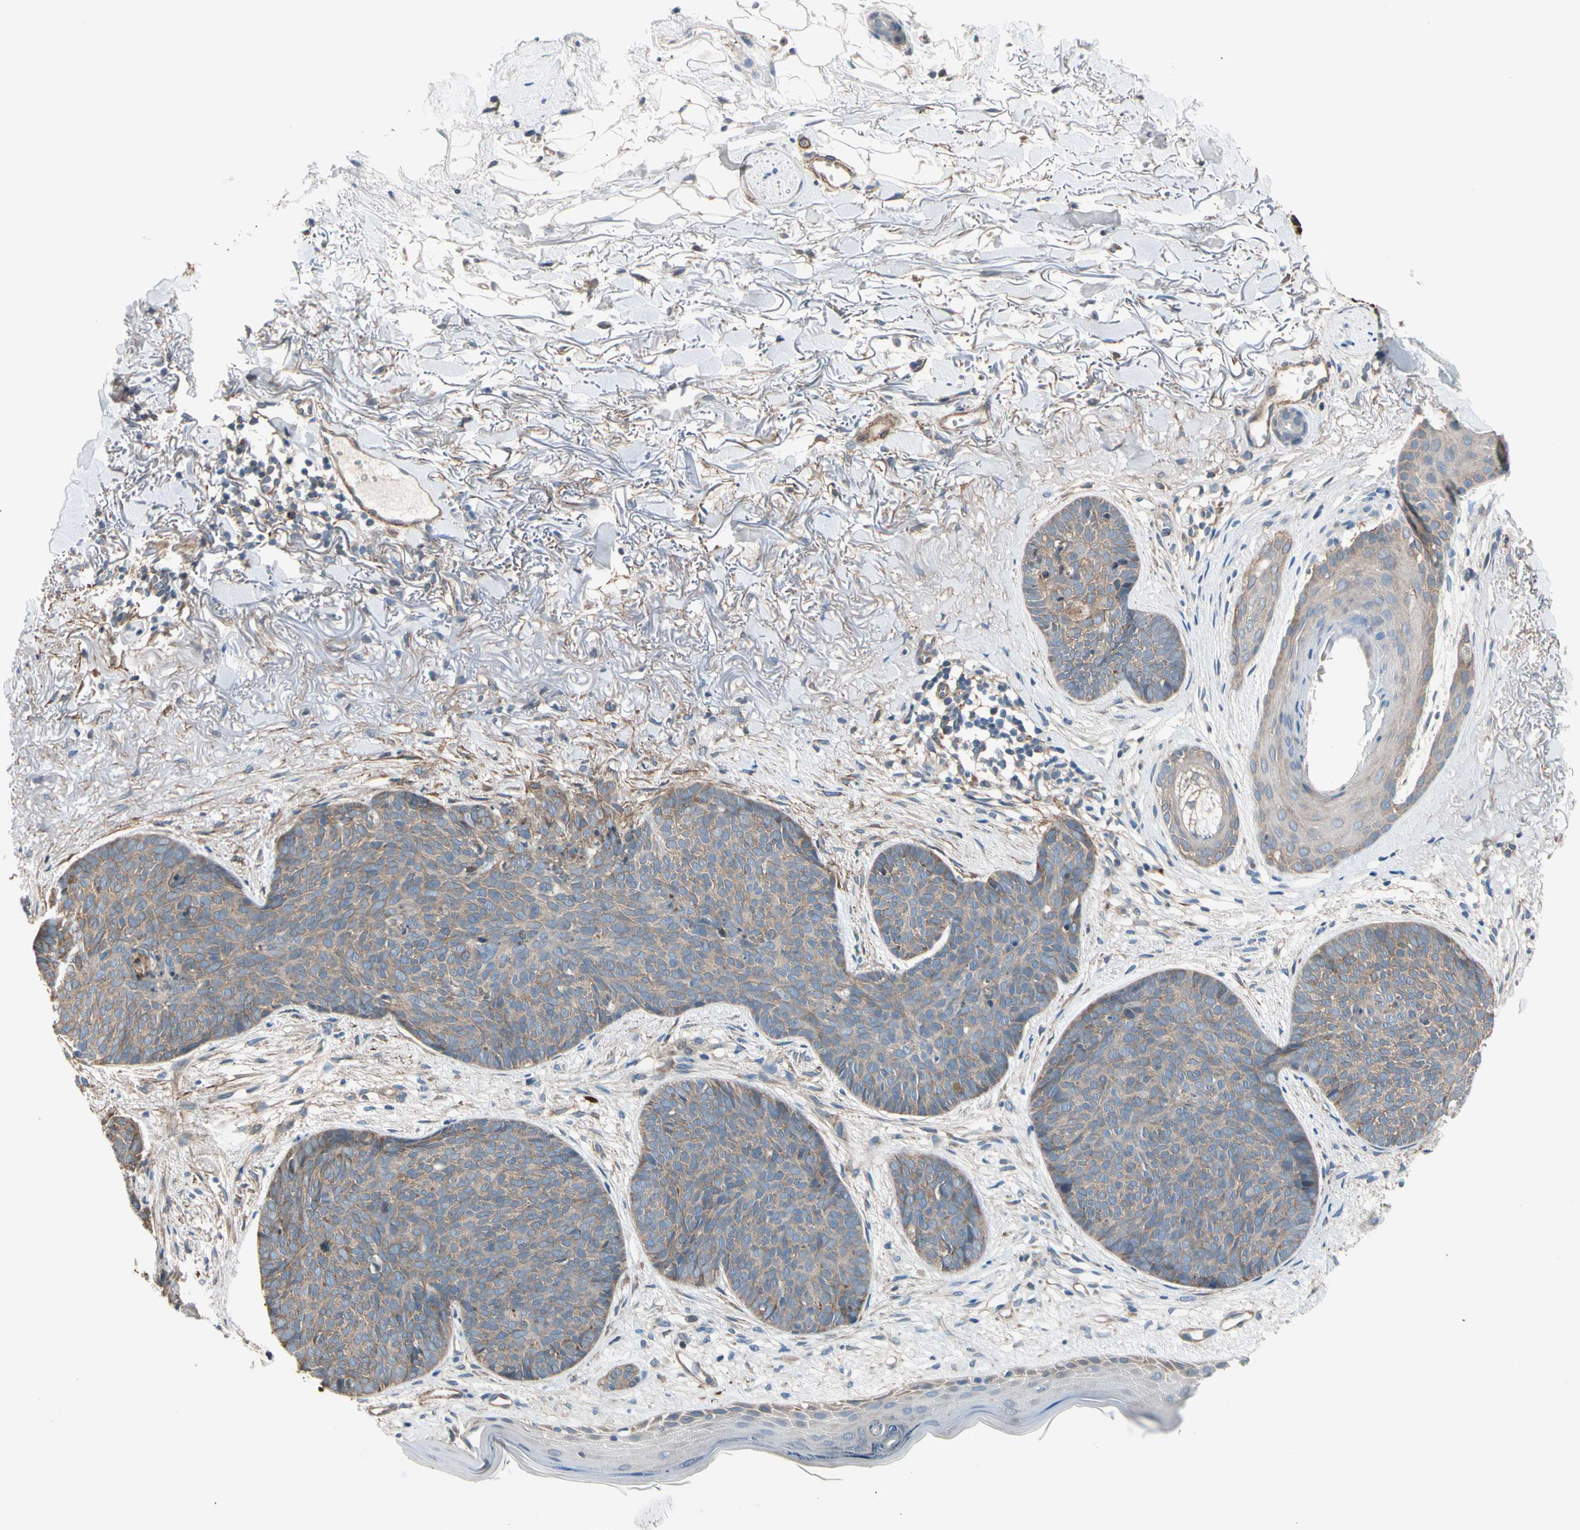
{"staining": {"intensity": "moderate", "quantity": ">75%", "location": "cytoplasmic/membranous"}, "tissue": "skin cancer", "cell_type": "Tumor cells", "image_type": "cancer", "snomed": [{"axis": "morphology", "description": "Normal tissue, NOS"}, {"axis": "morphology", "description": "Basal cell carcinoma"}, {"axis": "topography", "description": "Skin"}], "caption": "The histopathology image displays immunohistochemical staining of basal cell carcinoma (skin). There is moderate cytoplasmic/membranous expression is present in about >75% of tumor cells. Using DAB (brown) and hematoxylin (blue) stains, captured at high magnification using brightfield microscopy.", "gene": "LIMK2", "patient": {"sex": "female", "age": 70}}